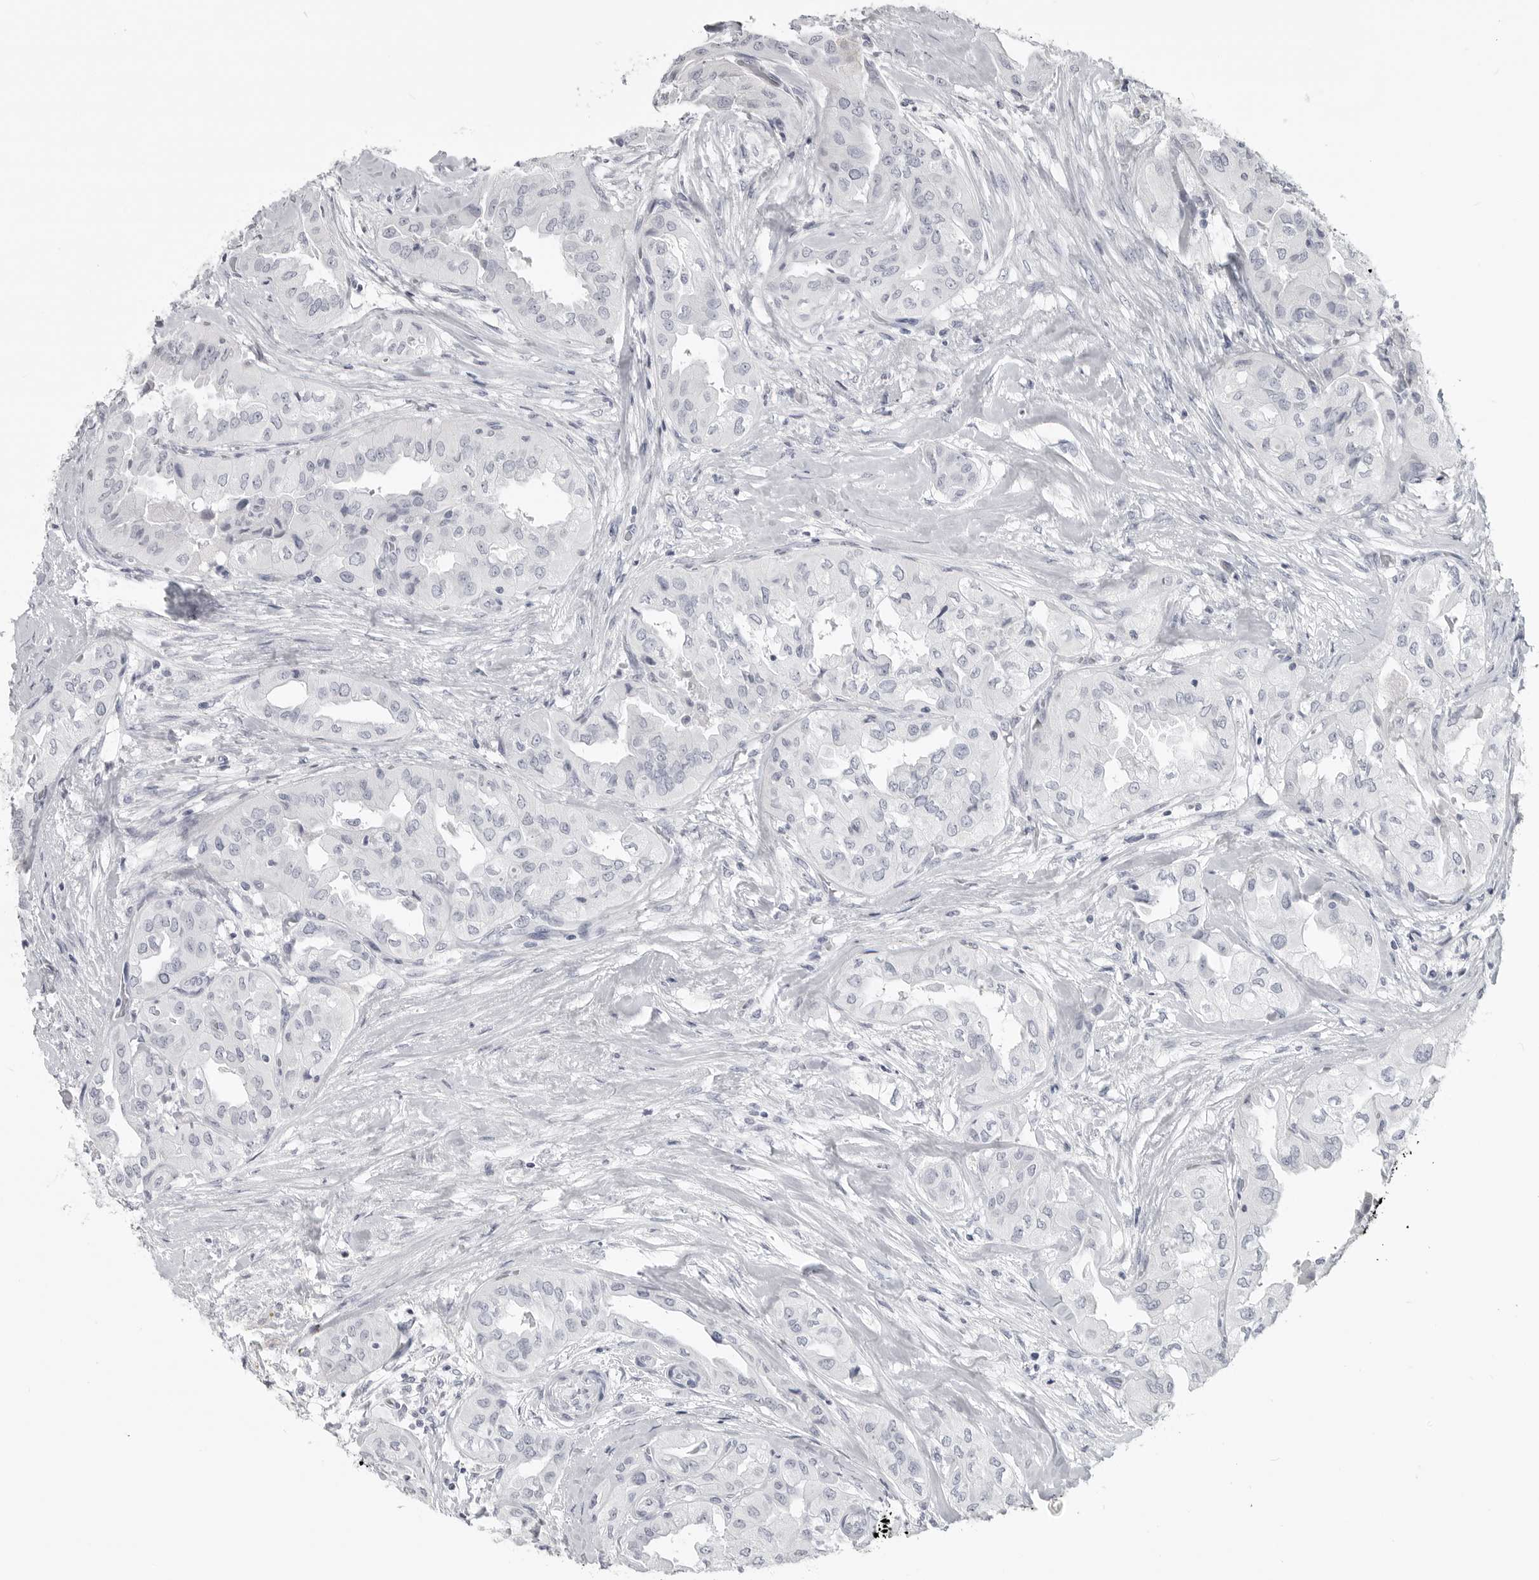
{"staining": {"intensity": "negative", "quantity": "none", "location": "none"}, "tissue": "thyroid cancer", "cell_type": "Tumor cells", "image_type": "cancer", "snomed": [{"axis": "morphology", "description": "Papillary adenocarcinoma, NOS"}, {"axis": "topography", "description": "Thyroid gland"}], "caption": "Tumor cells show no significant expression in thyroid papillary adenocarcinoma. (IHC, brightfield microscopy, high magnification).", "gene": "LY6D", "patient": {"sex": "female", "age": 59}}